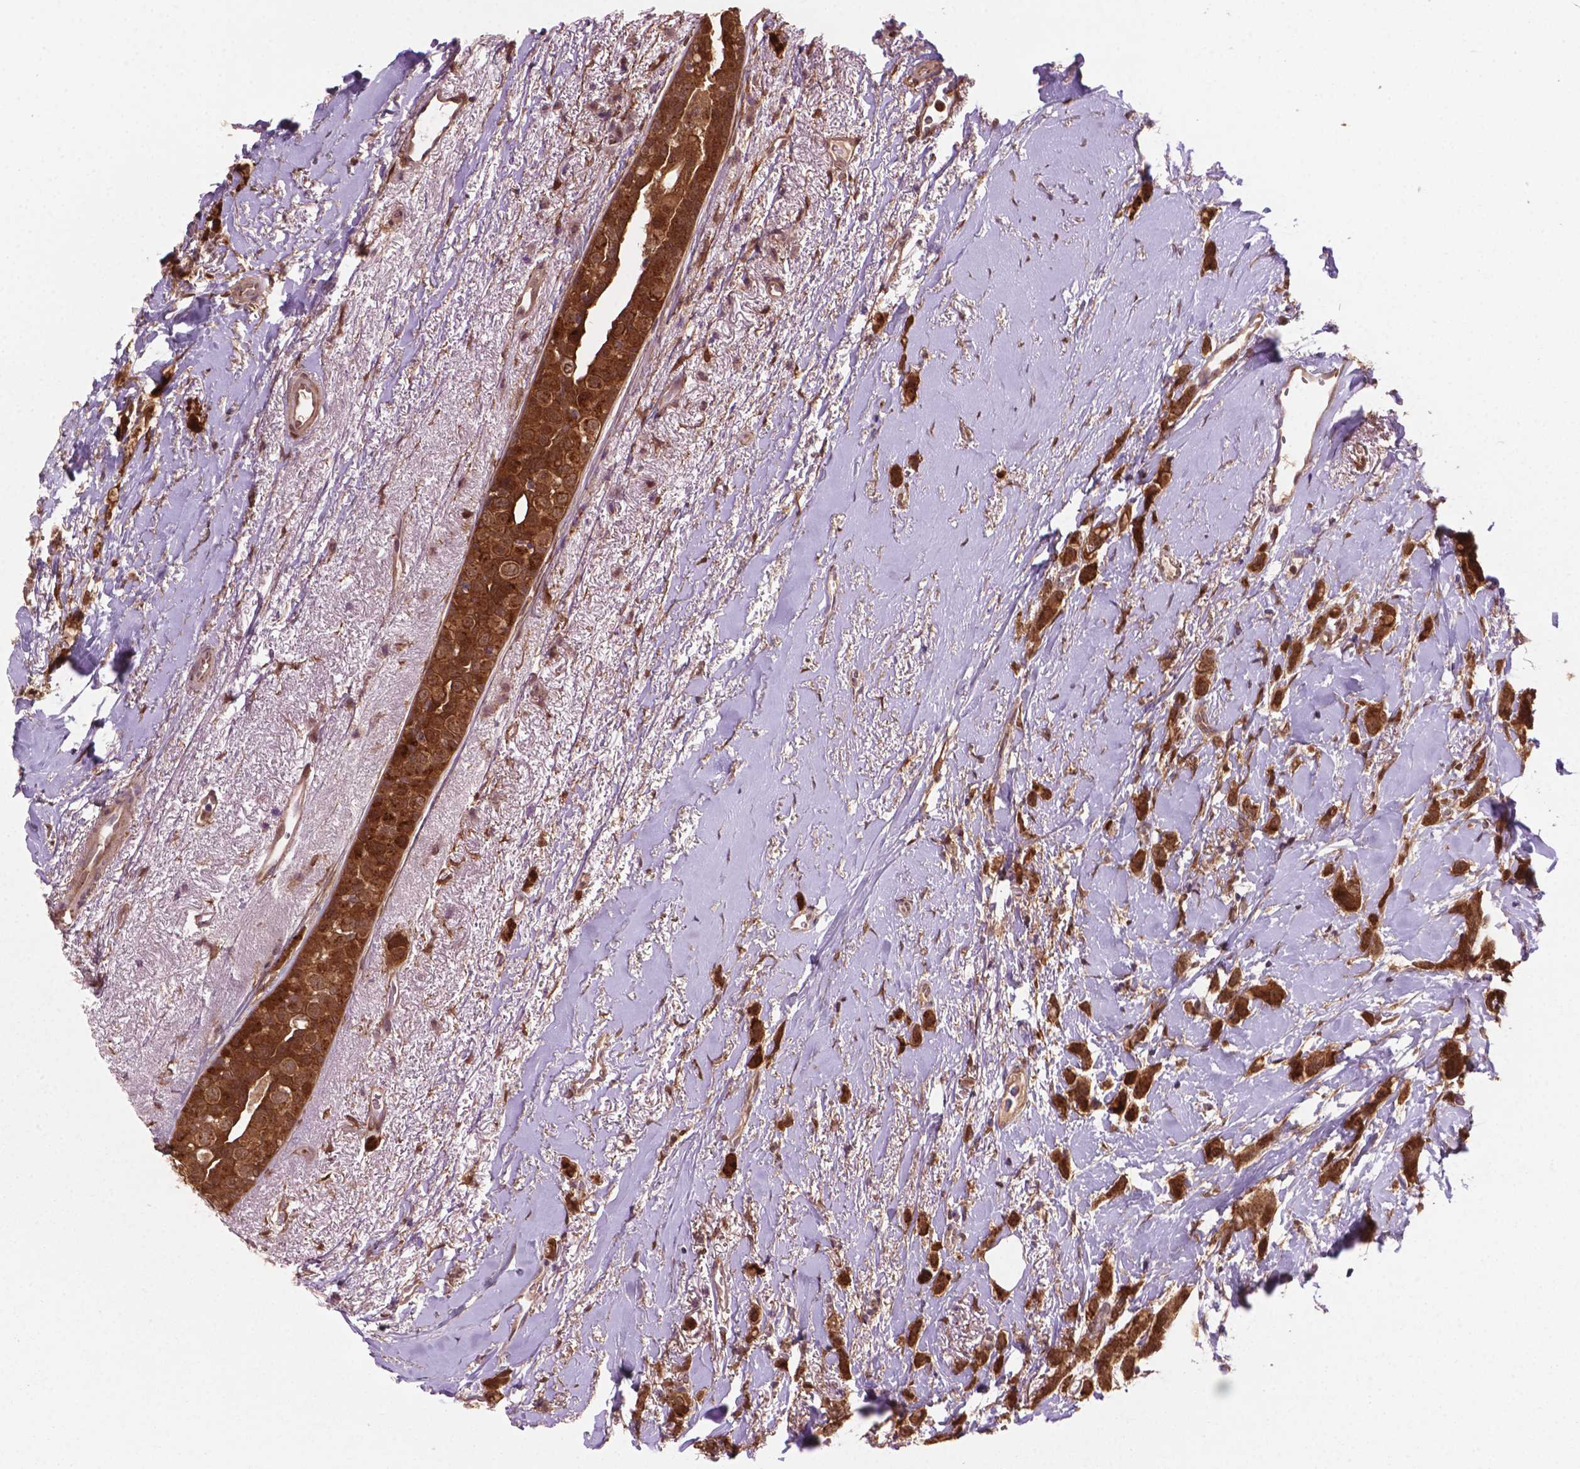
{"staining": {"intensity": "moderate", "quantity": ">75%", "location": "cytoplasmic/membranous,nuclear"}, "tissue": "breast cancer", "cell_type": "Tumor cells", "image_type": "cancer", "snomed": [{"axis": "morphology", "description": "Lobular carcinoma"}, {"axis": "topography", "description": "Breast"}], "caption": "This micrograph exhibits IHC staining of human lobular carcinoma (breast), with medium moderate cytoplasmic/membranous and nuclear expression in approximately >75% of tumor cells.", "gene": "PLIN3", "patient": {"sex": "female", "age": 66}}